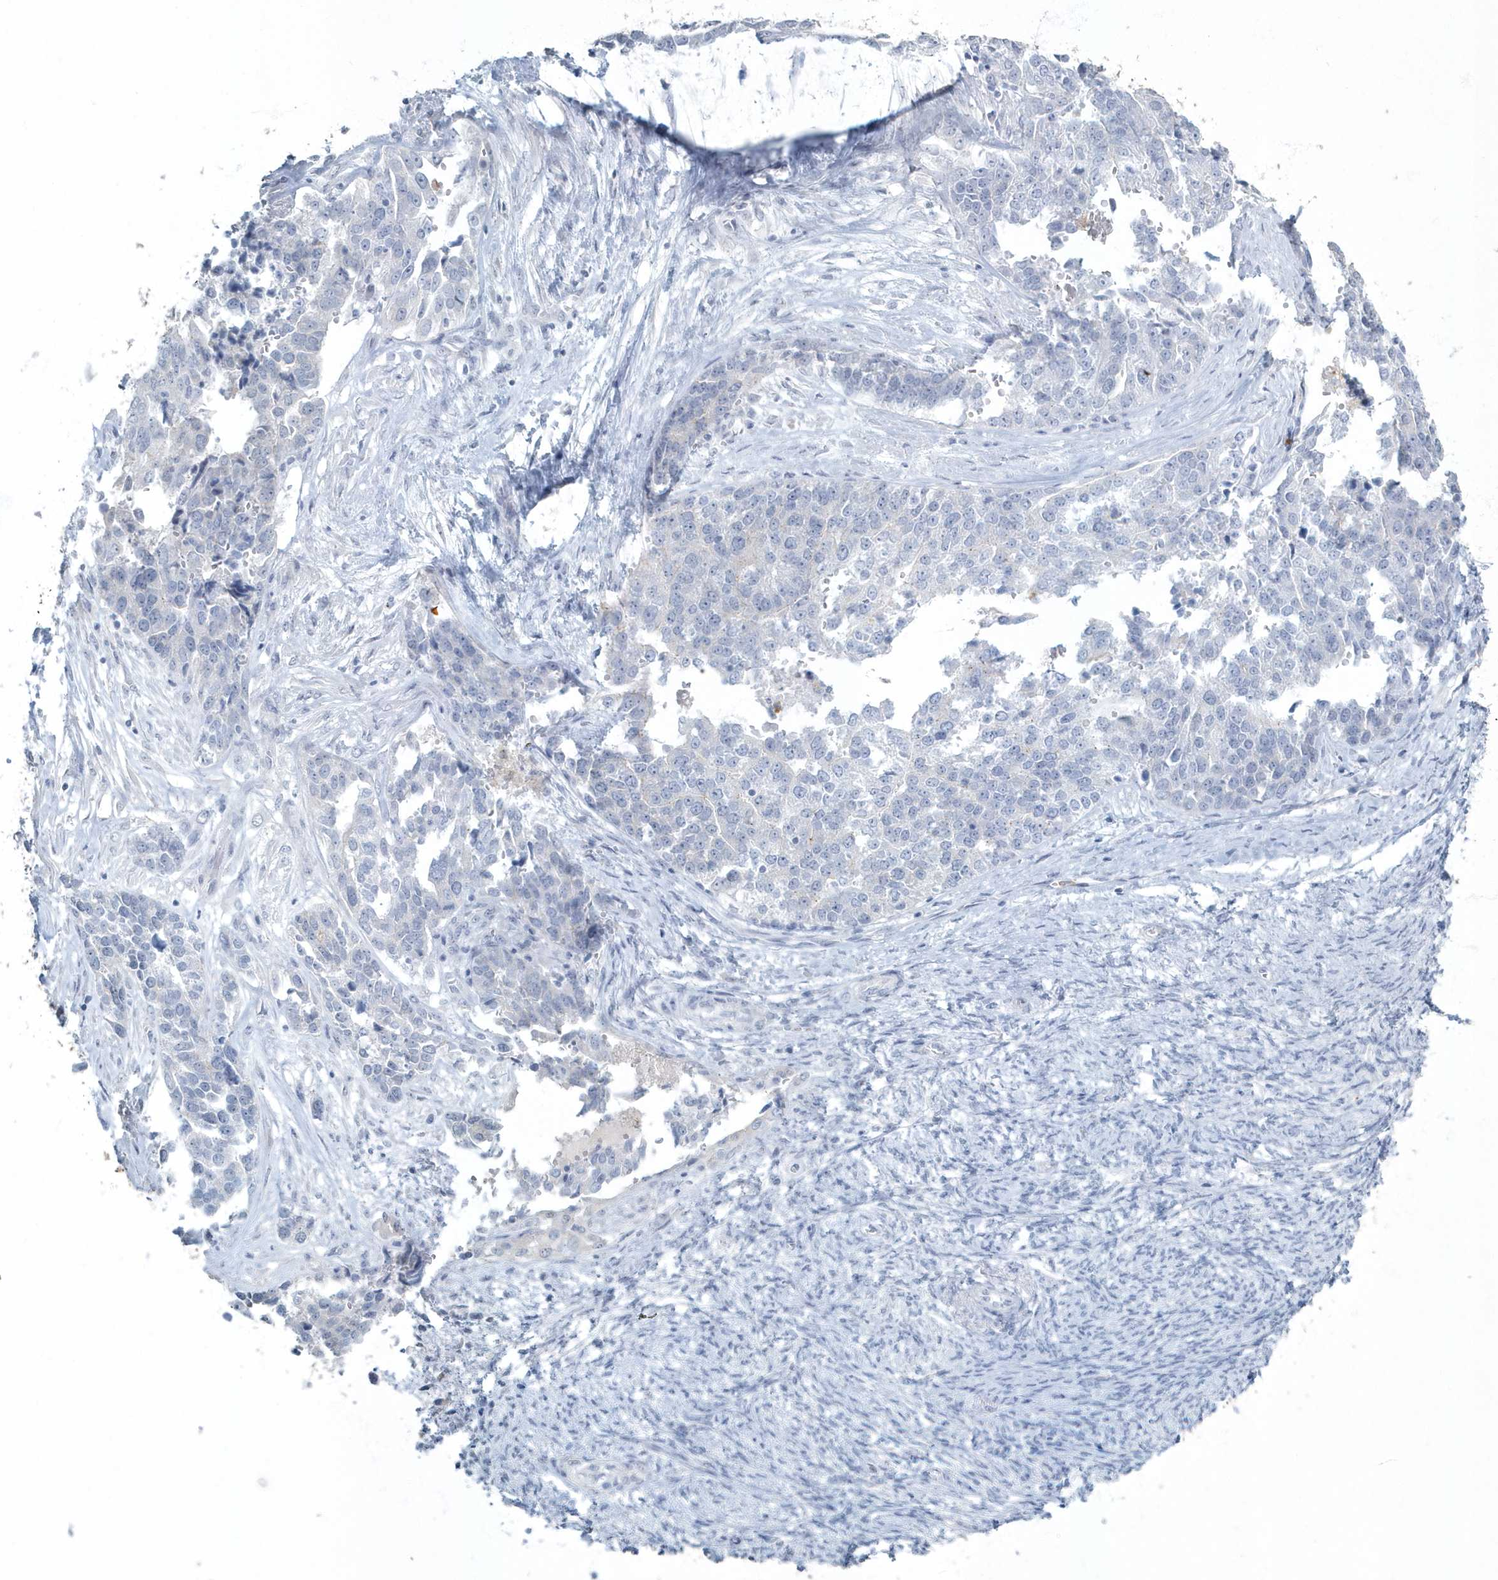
{"staining": {"intensity": "negative", "quantity": "none", "location": "none"}, "tissue": "ovarian cancer", "cell_type": "Tumor cells", "image_type": "cancer", "snomed": [{"axis": "morphology", "description": "Cystadenocarcinoma, serous, NOS"}, {"axis": "topography", "description": "Ovary"}], "caption": "This is an immunohistochemistry micrograph of ovarian serous cystadenocarcinoma. There is no expression in tumor cells.", "gene": "MYOT", "patient": {"sex": "female", "age": 44}}